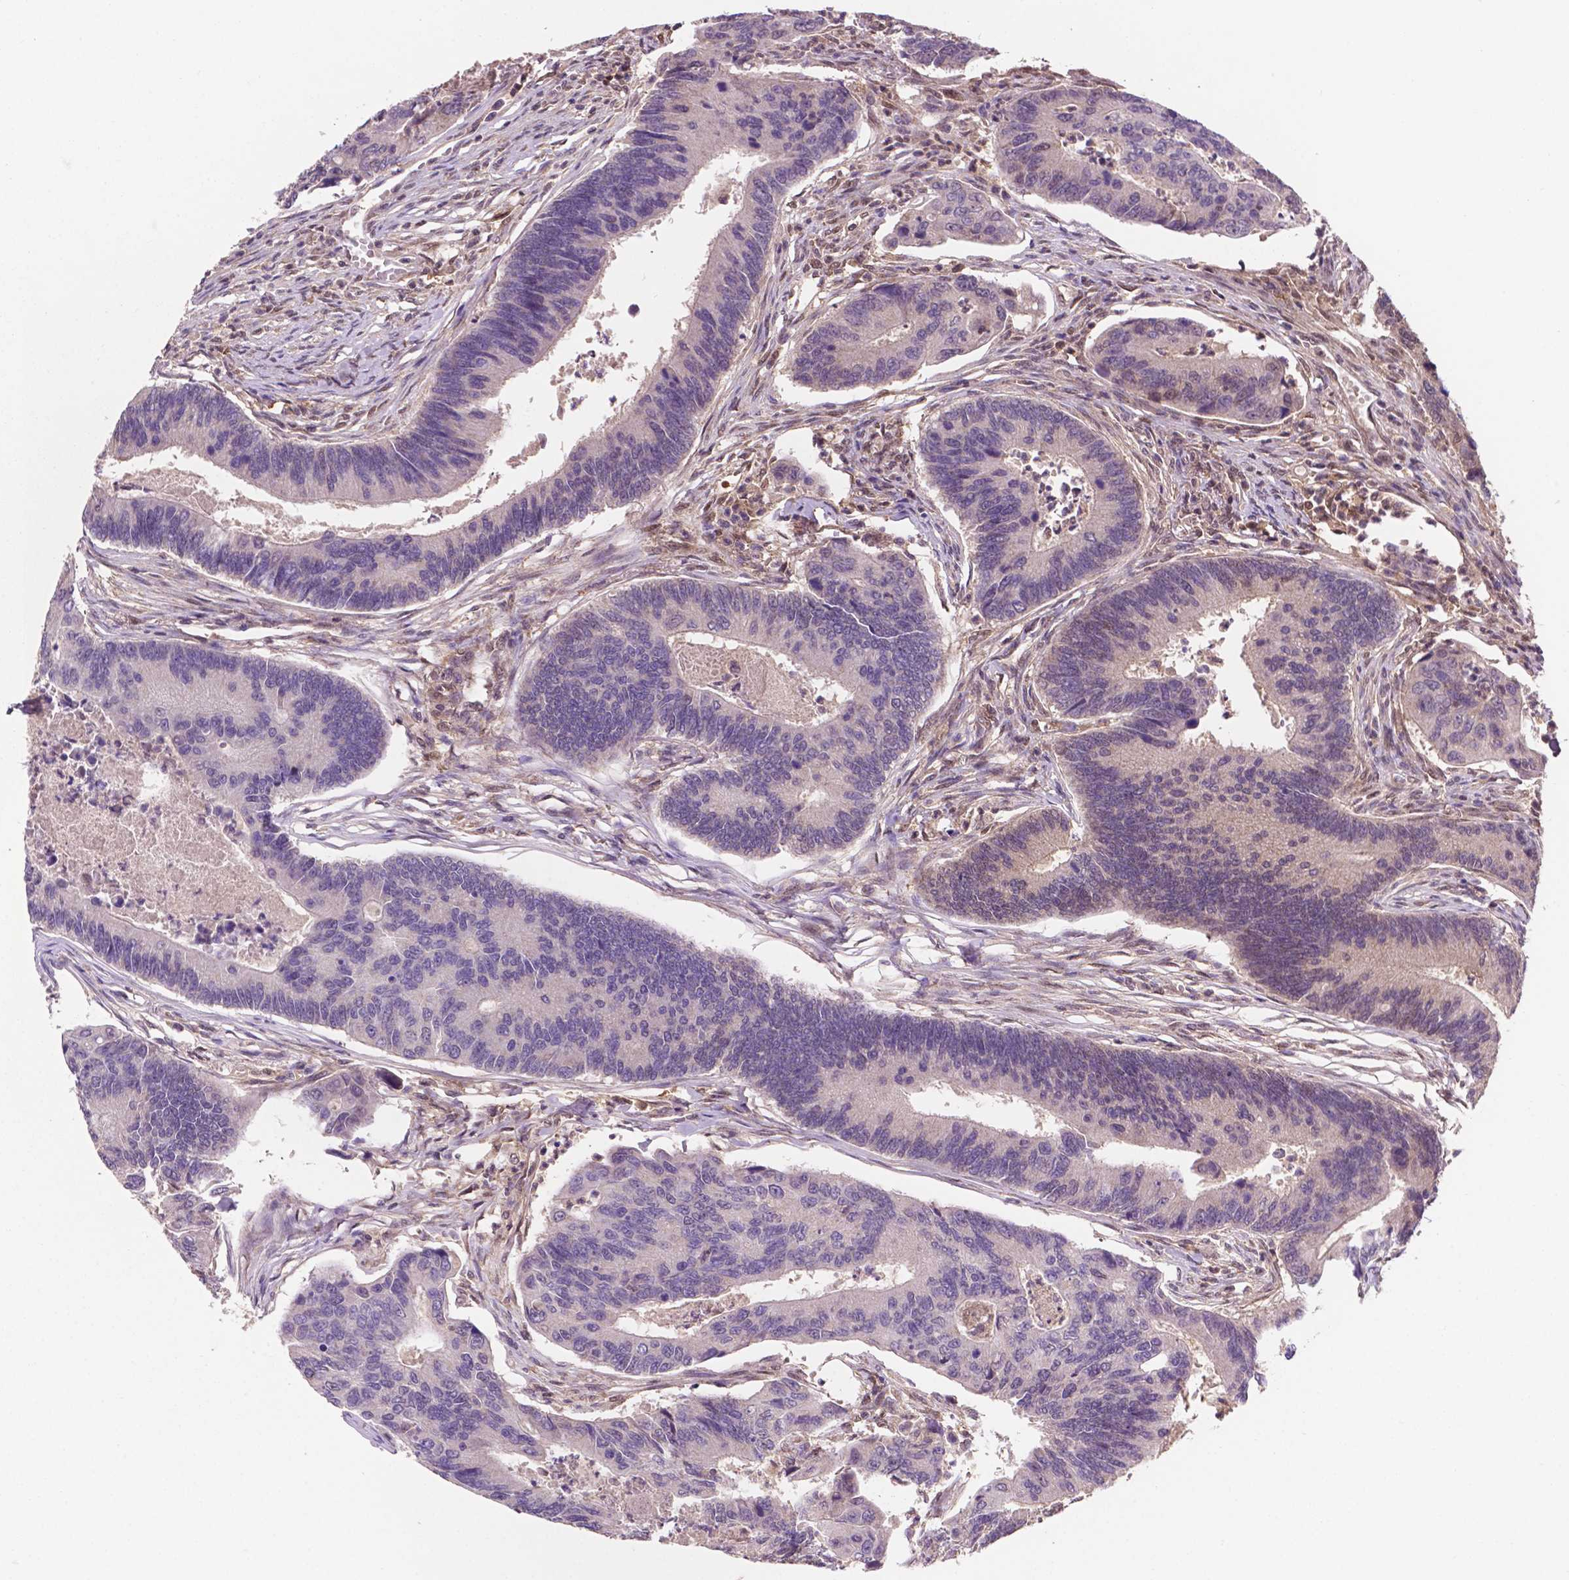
{"staining": {"intensity": "negative", "quantity": "none", "location": "none"}, "tissue": "colorectal cancer", "cell_type": "Tumor cells", "image_type": "cancer", "snomed": [{"axis": "morphology", "description": "Adenocarcinoma, NOS"}, {"axis": "topography", "description": "Colon"}], "caption": "A high-resolution histopathology image shows immunohistochemistry staining of adenocarcinoma (colorectal), which shows no significant staining in tumor cells.", "gene": "UBE2L6", "patient": {"sex": "female", "age": 67}}